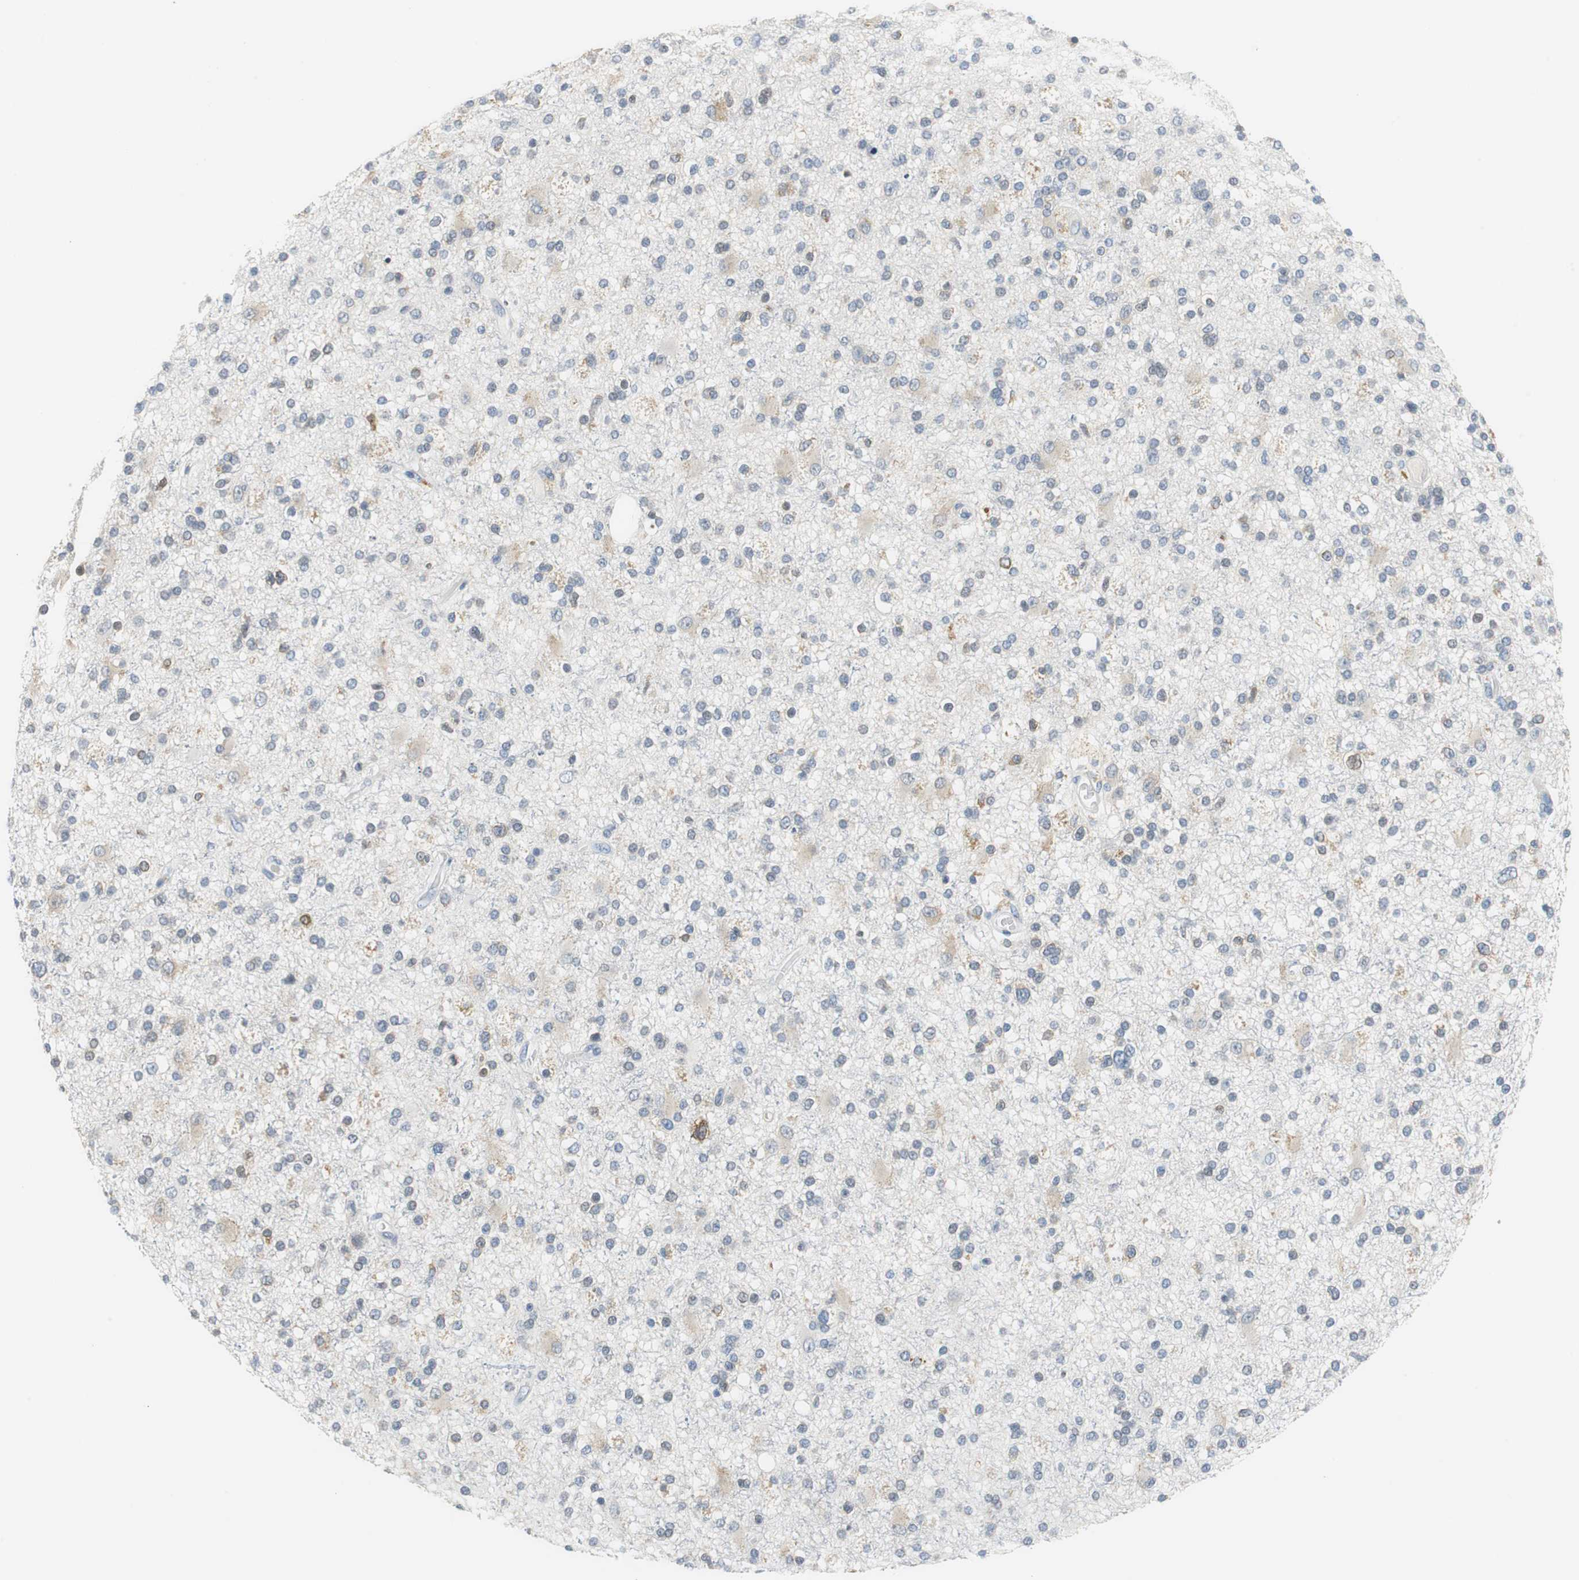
{"staining": {"intensity": "weak", "quantity": "<25%", "location": "cytoplasmic/membranous"}, "tissue": "glioma", "cell_type": "Tumor cells", "image_type": "cancer", "snomed": [{"axis": "morphology", "description": "Glioma, malignant, High grade"}, {"axis": "topography", "description": "Brain"}], "caption": "The IHC image has no significant staining in tumor cells of glioma tissue.", "gene": "GLCCI1", "patient": {"sex": "male", "age": 33}}